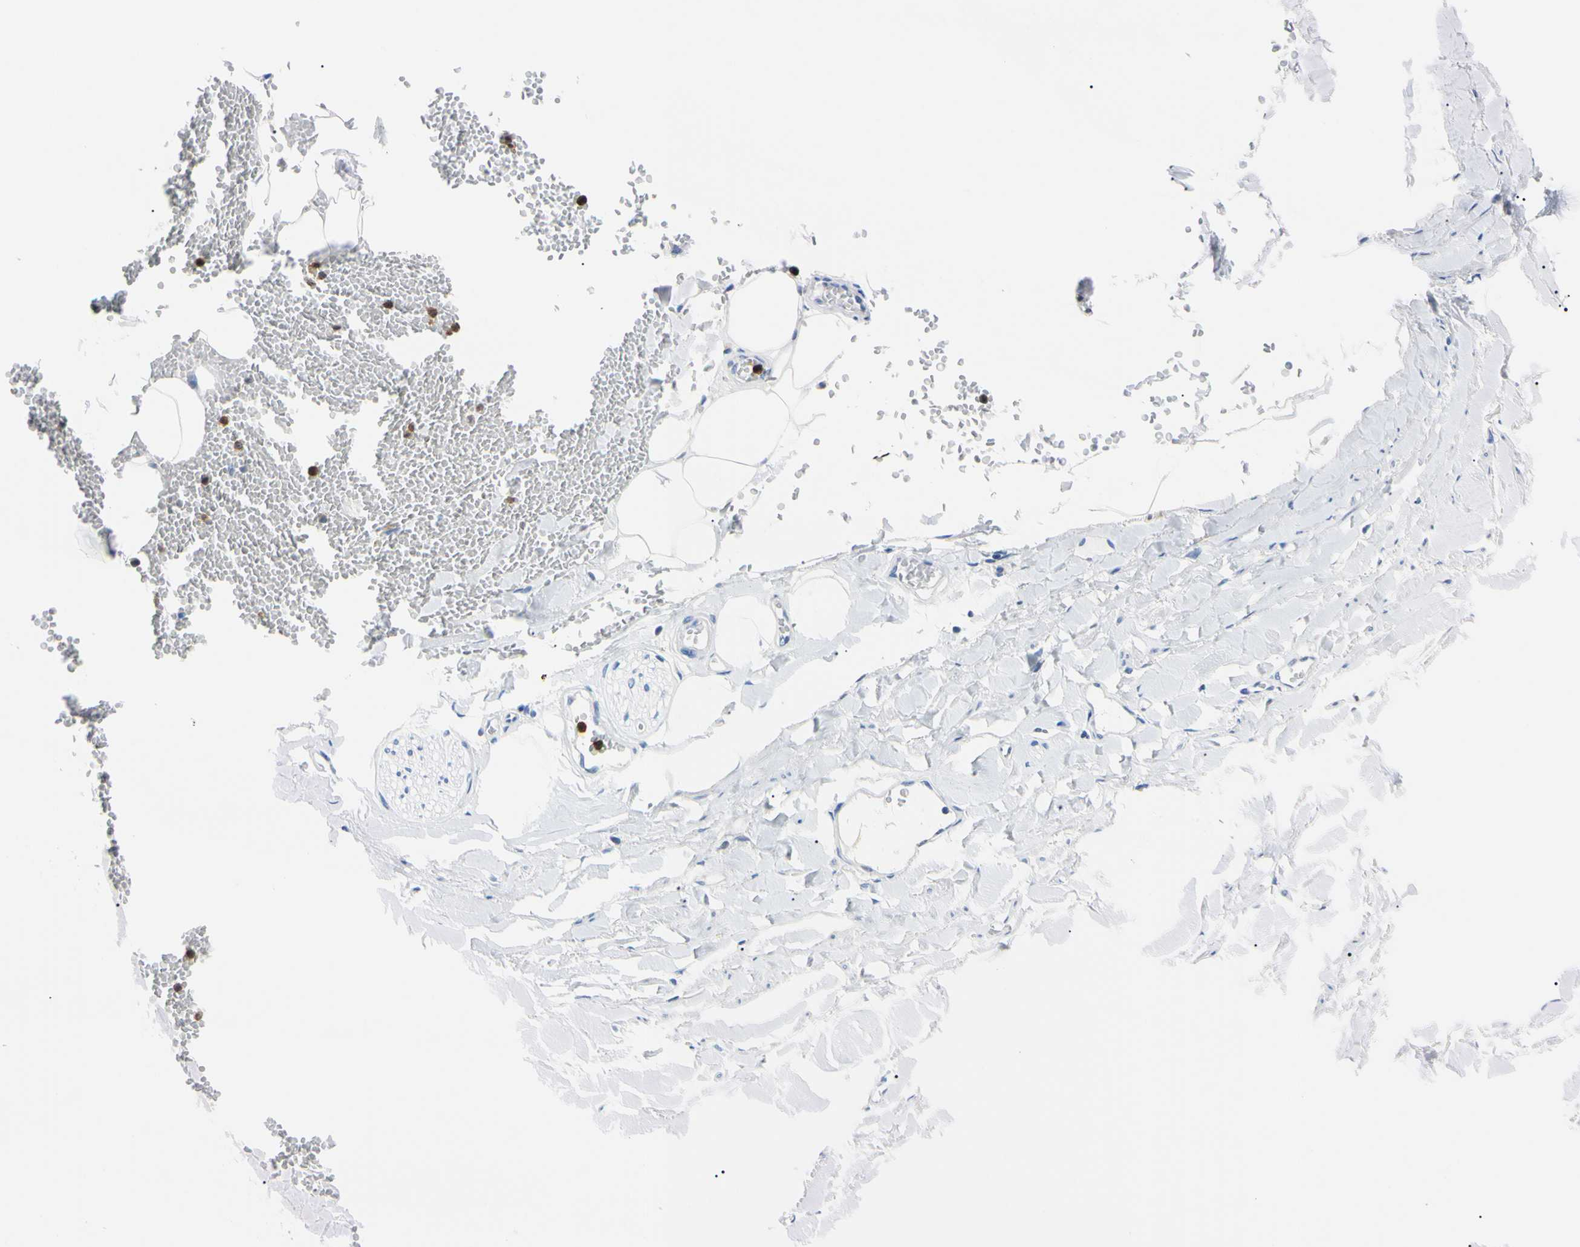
{"staining": {"intensity": "negative", "quantity": "none", "location": "none"}, "tissue": "adipose tissue", "cell_type": "Adipocytes", "image_type": "normal", "snomed": [{"axis": "morphology", "description": "Normal tissue, NOS"}, {"axis": "topography", "description": "Adipose tissue"}, {"axis": "topography", "description": "Peripheral nerve tissue"}], "caption": "This micrograph is of unremarkable adipose tissue stained with immunohistochemistry to label a protein in brown with the nuclei are counter-stained blue. There is no staining in adipocytes.", "gene": "NCF4", "patient": {"sex": "male", "age": 52}}